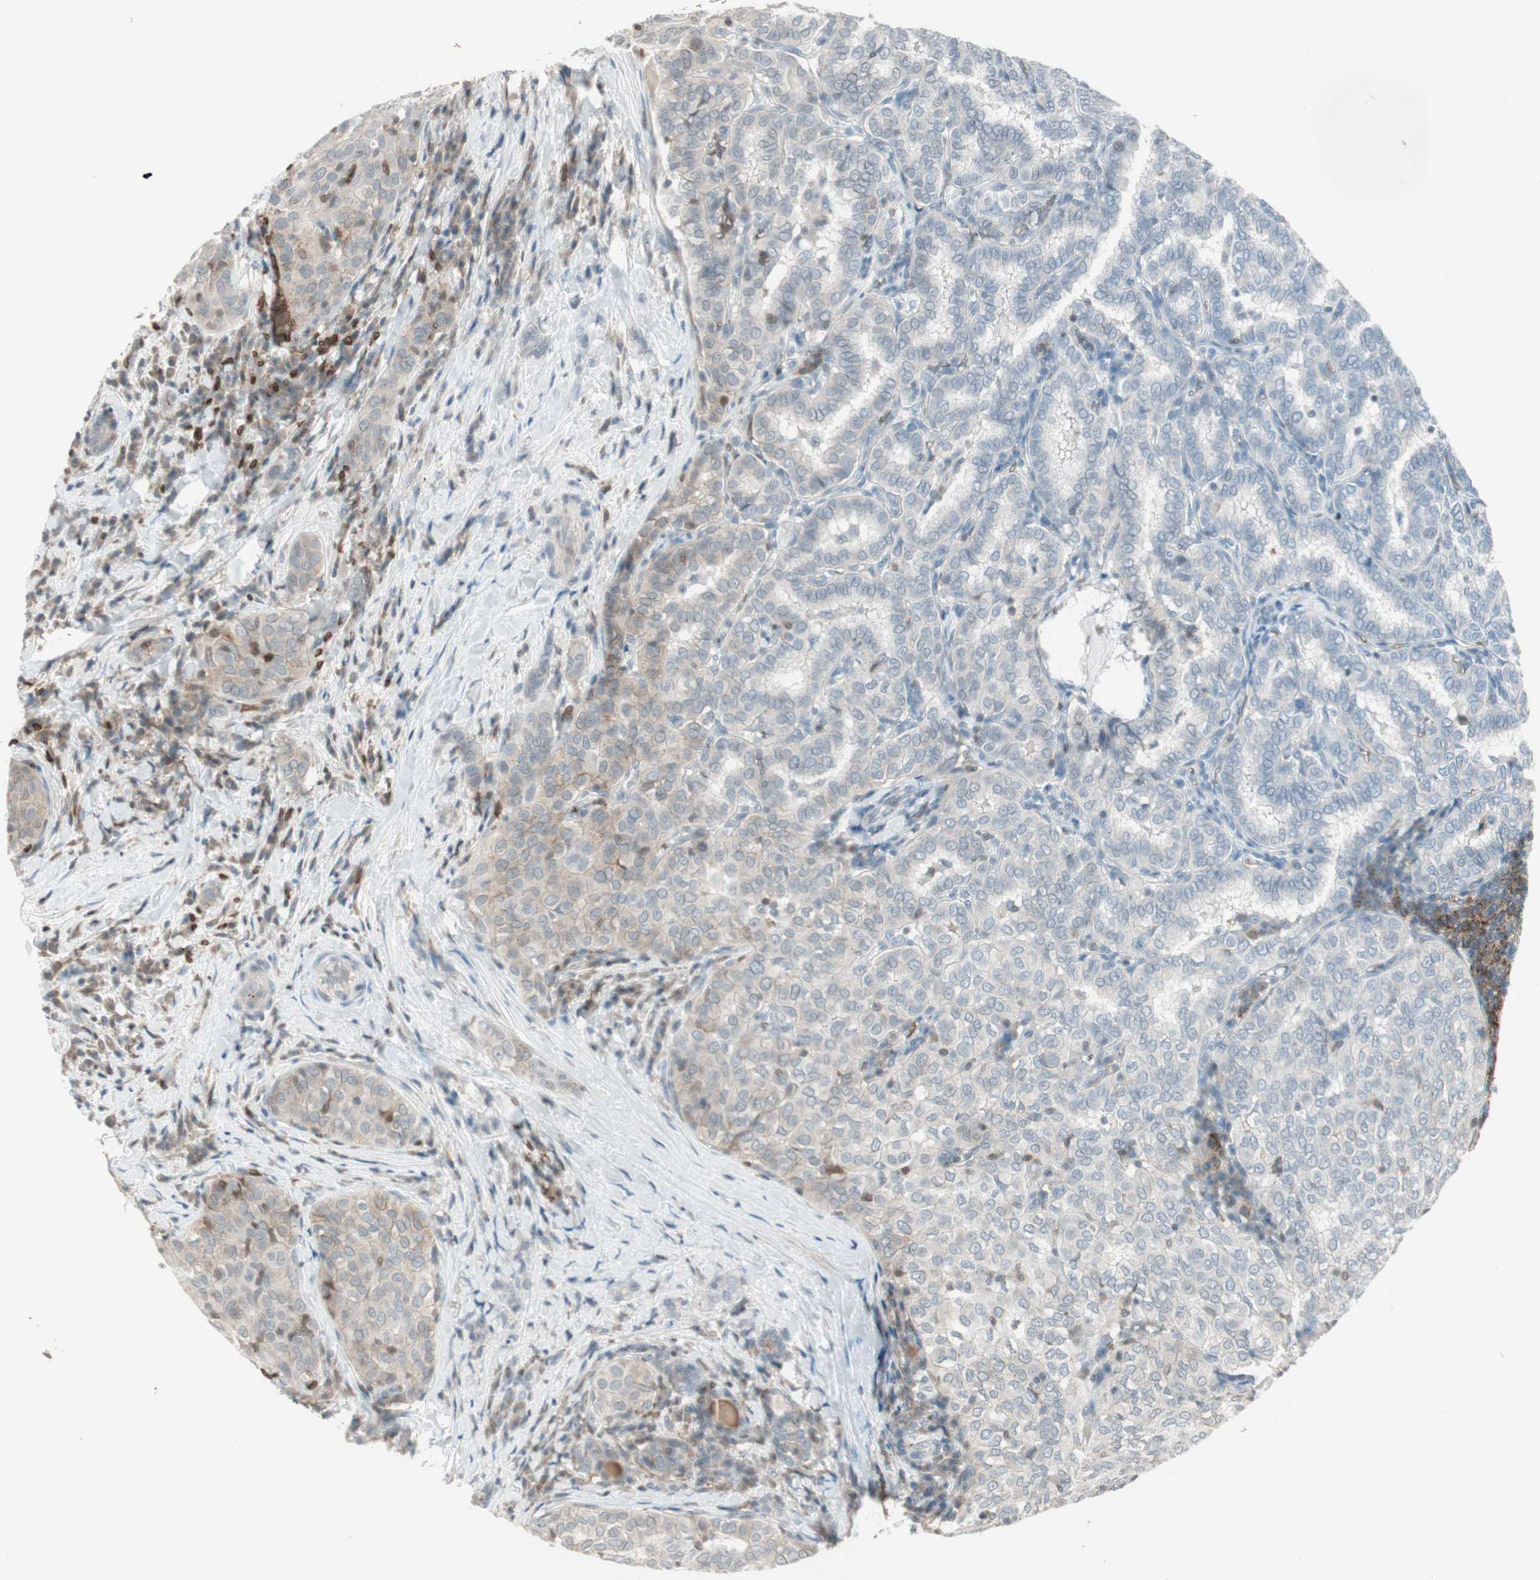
{"staining": {"intensity": "weak", "quantity": "<25%", "location": "cytoplasmic/membranous"}, "tissue": "thyroid cancer", "cell_type": "Tumor cells", "image_type": "cancer", "snomed": [{"axis": "morphology", "description": "Papillary adenocarcinoma, NOS"}, {"axis": "topography", "description": "Thyroid gland"}], "caption": "Tumor cells are negative for protein expression in human thyroid cancer.", "gene": "MAP4K1", "patient": {"sex": "female", "age": 30}}